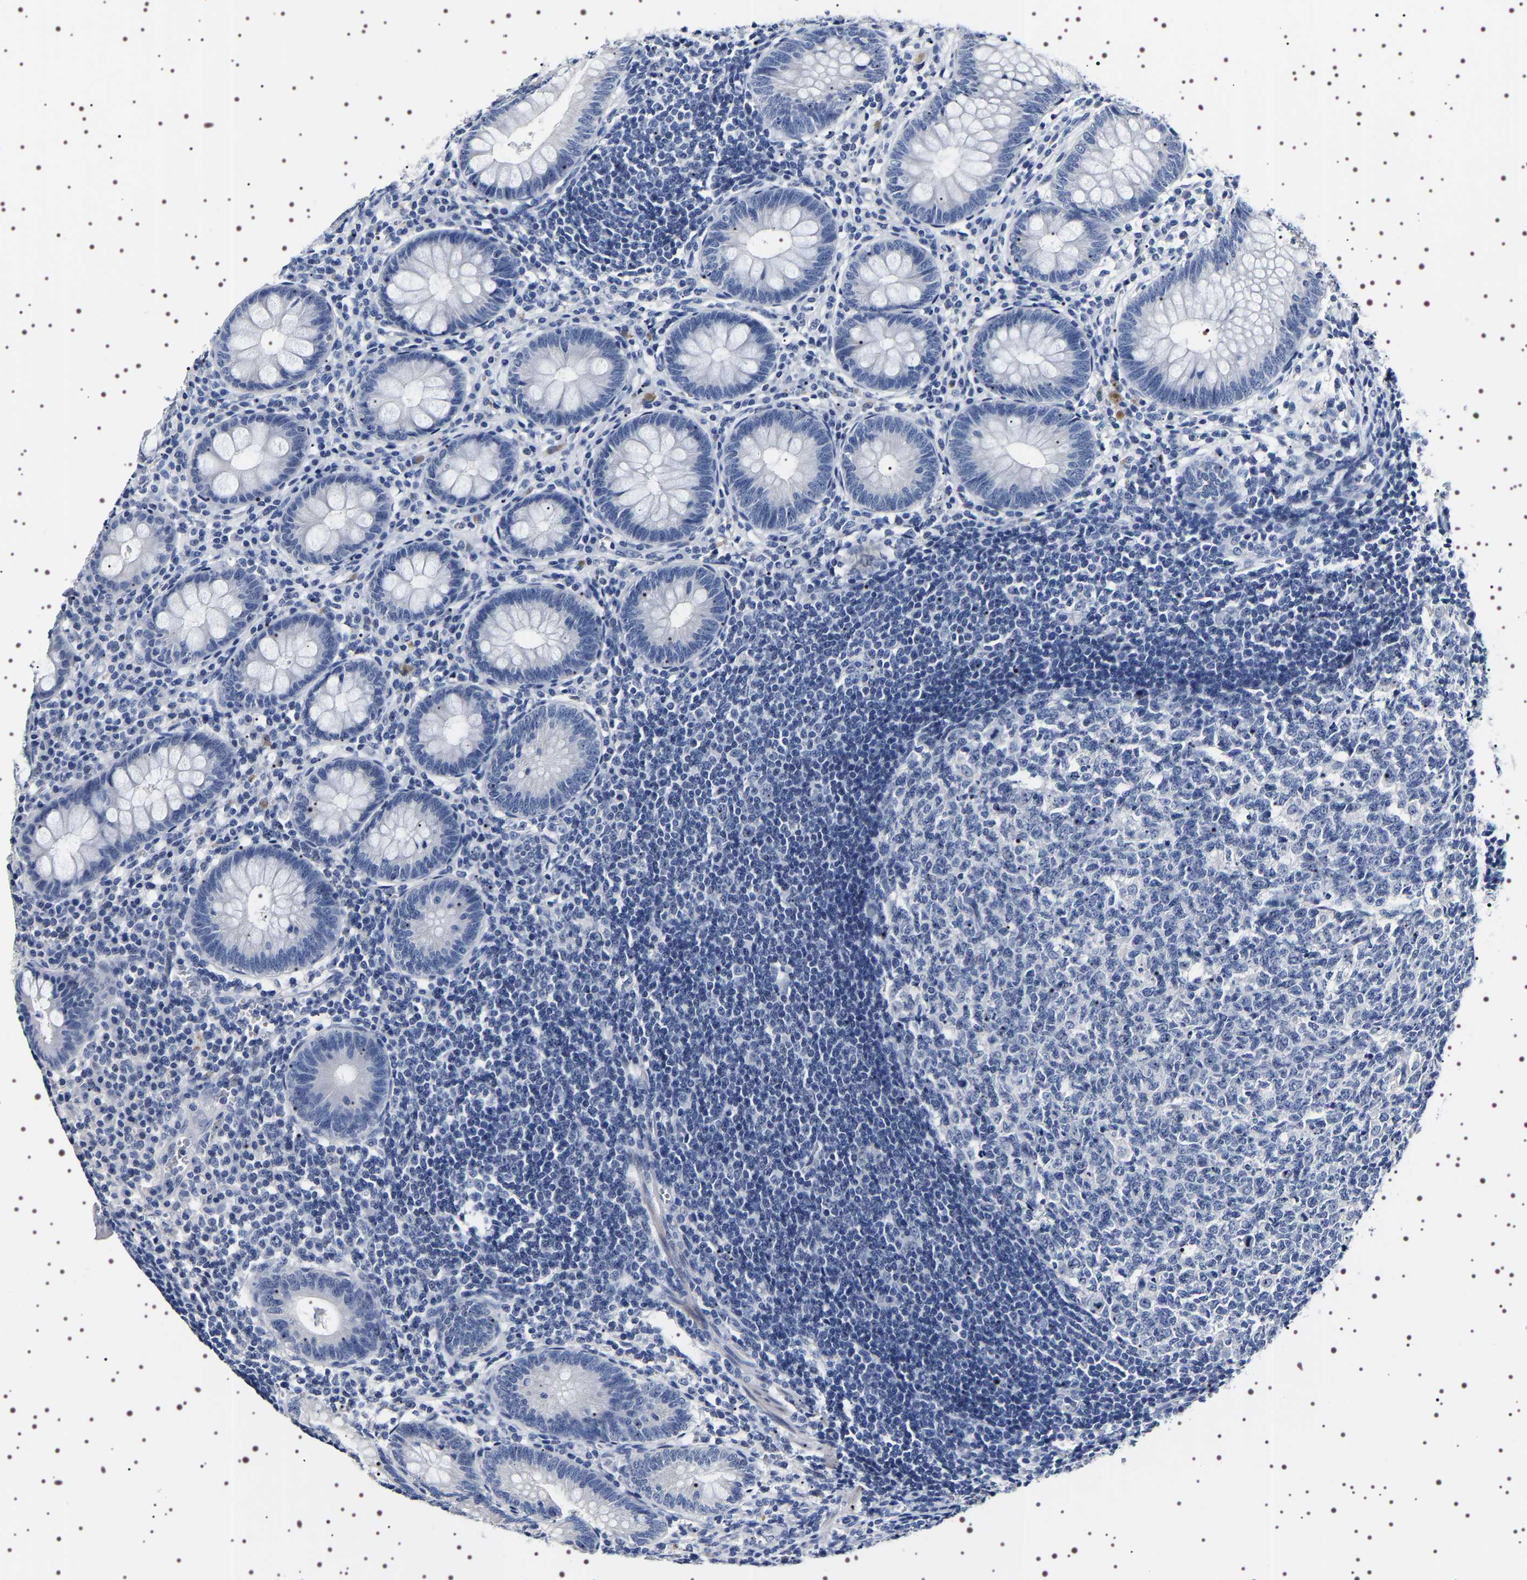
{"staining": {"intensity": "negative", "quantity": "none", "location": "none"}, "tissue": "appendix", "cell_type": "Glandular cells", "image_type": "normal", "snomed": [{"axis": "morphology", "description": "Normal tissue, NOS"}, {"axis": "topography", "description": "Appendix"}], "caption": "DAB (3,3'-diaminobenzidine) immunohistochemical staining of normal human appendix shows no significant positivity in glandular cells. (DAB (3,3'-diaminobenzidine) immunohistochemistry (IHC) visualized using brightfield microscopy, high magnification).", "gene": "UBQLN3", "patient": {"sex": "male", "age": 56}}